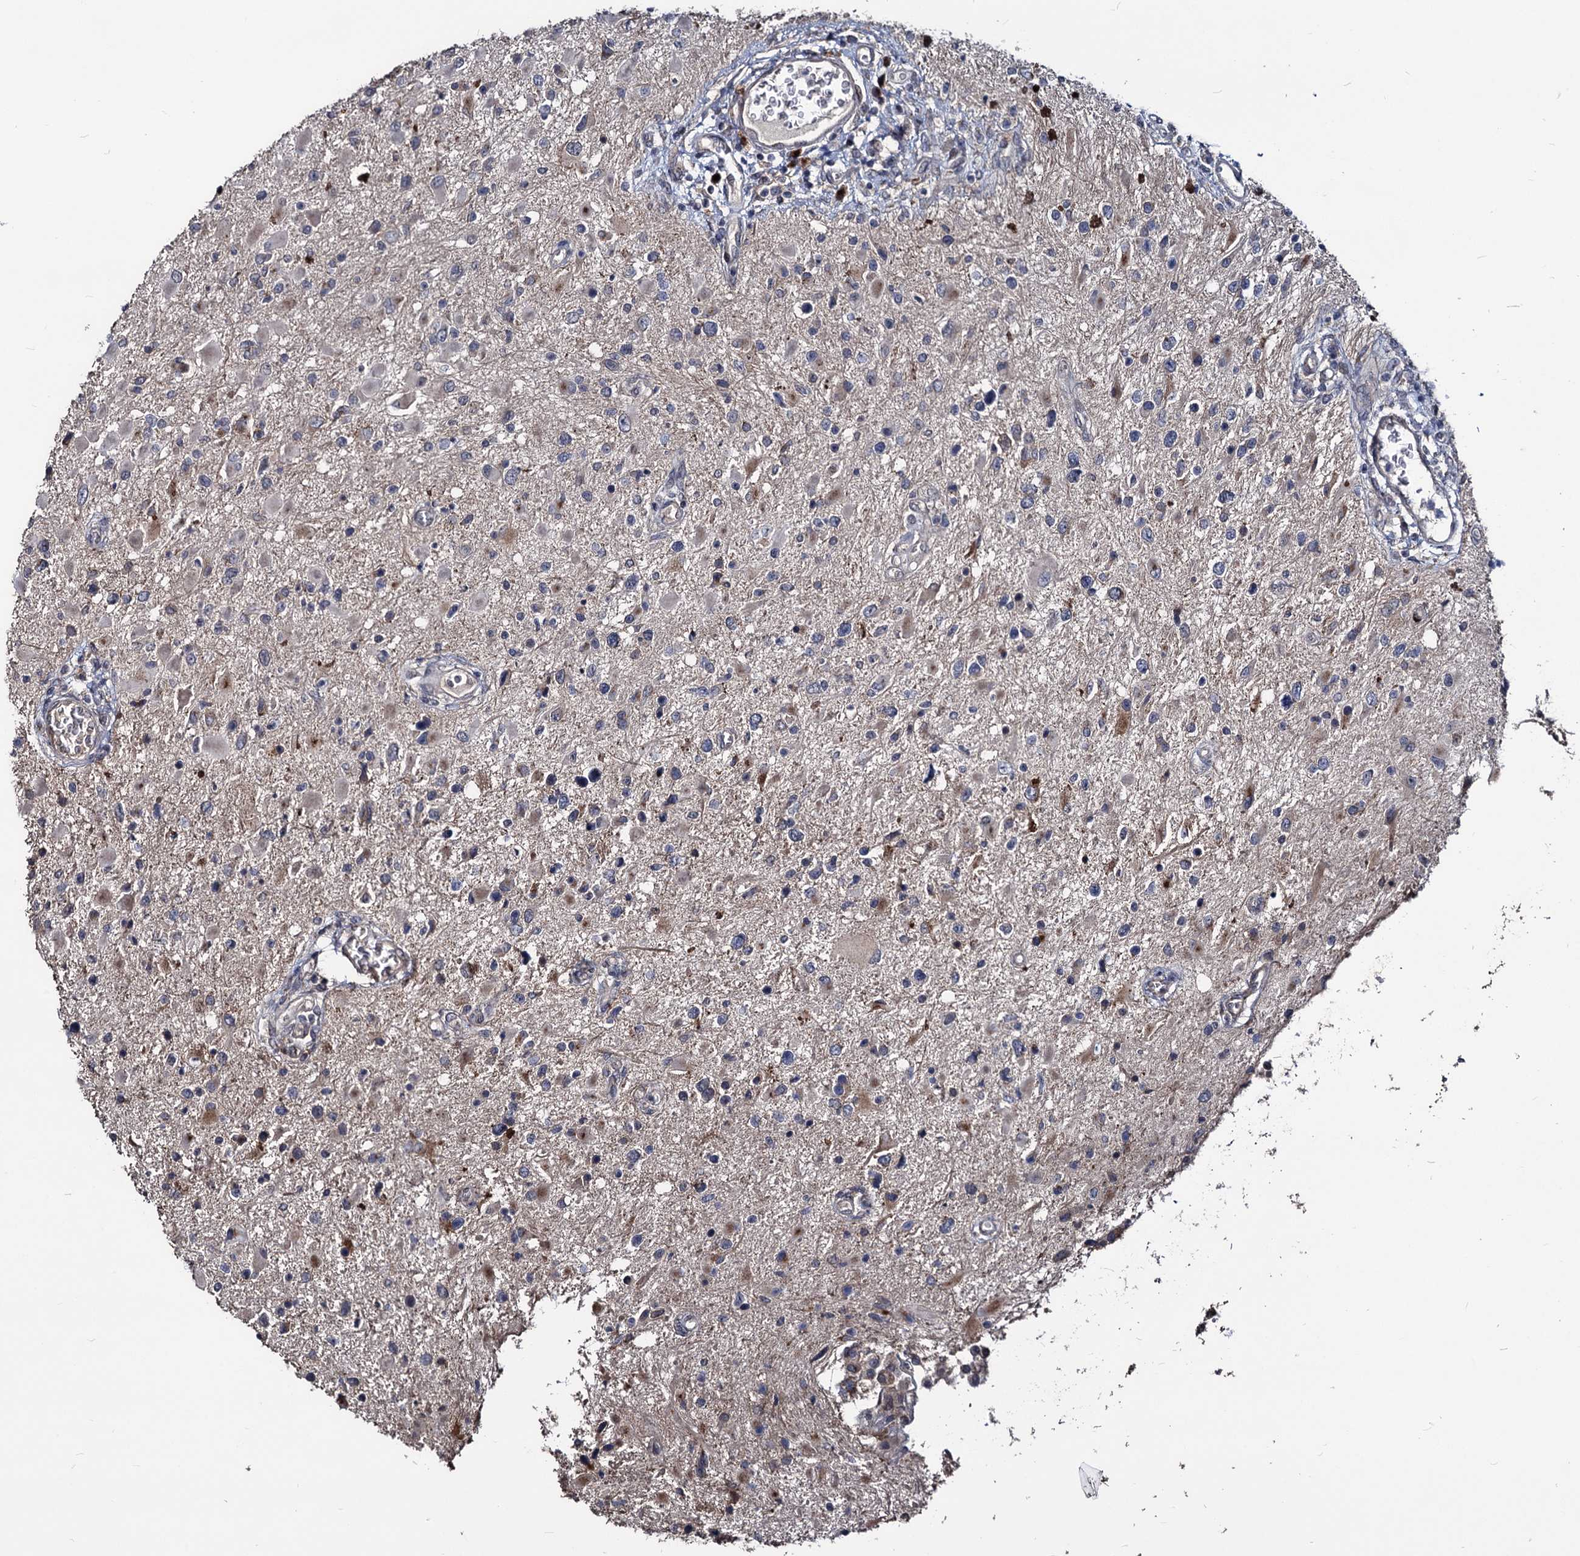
{"staining": {"intensity": "weak", "quantity": "<25%", "location": "cytoplasmic/membranous"}, "tissue": "glioma", "cell_type": "Tumor cells", "image_type": "cancer", "snomed": [{"axis": "morphology", "description": "Glioma, malignant, High grade"}, {"axis": "topography", "description": "Brain"}], "caption": "DAB immunohistochemical staining of human glioma reveals no significant staining in tumor cells.", "gene": "SMAGP", "patient": {"sex": "male", "age": 53}}